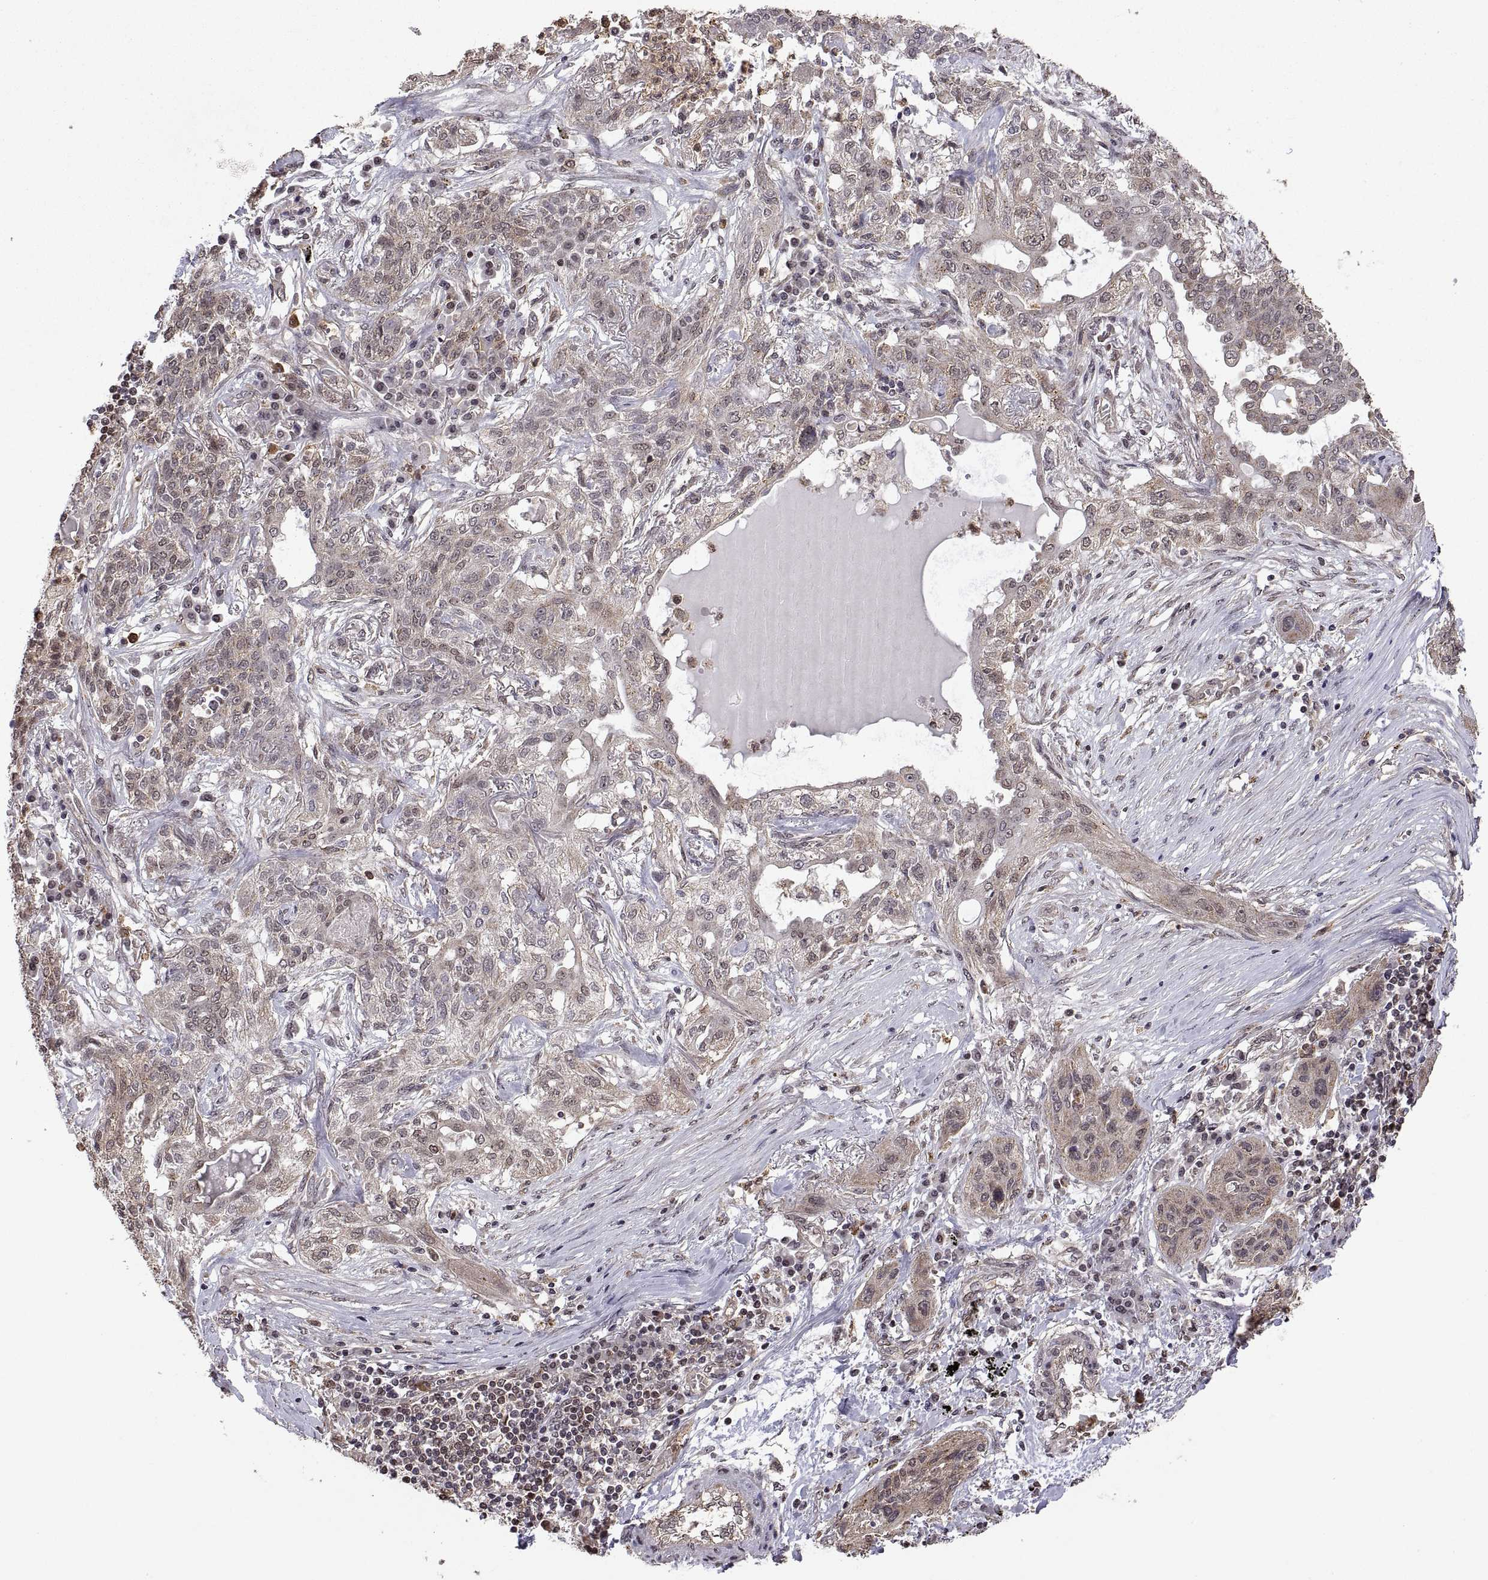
{"staining": {"intensity": "weak", "quantity": "25%-75%", "location": "cytoplasmic/membranous"}, "tissue": "lung cancer", "cell_type": "Tumor cells", "image_type": "cancer", "snomed": [{"axis": "morphology", "description": "Squamous cell carcinoma, NOS"}, {"axis": "topography", "description": "Lung"}], "caption": "Immunohistochemistry of squamous cell carcinoma (lung) shows low levels of weak cytoplasmic/membranous expression in approximately 25%-75% of tumor cells.", "gene": "ZNRF2", "patient": {"sex": "female", "age": 70}}